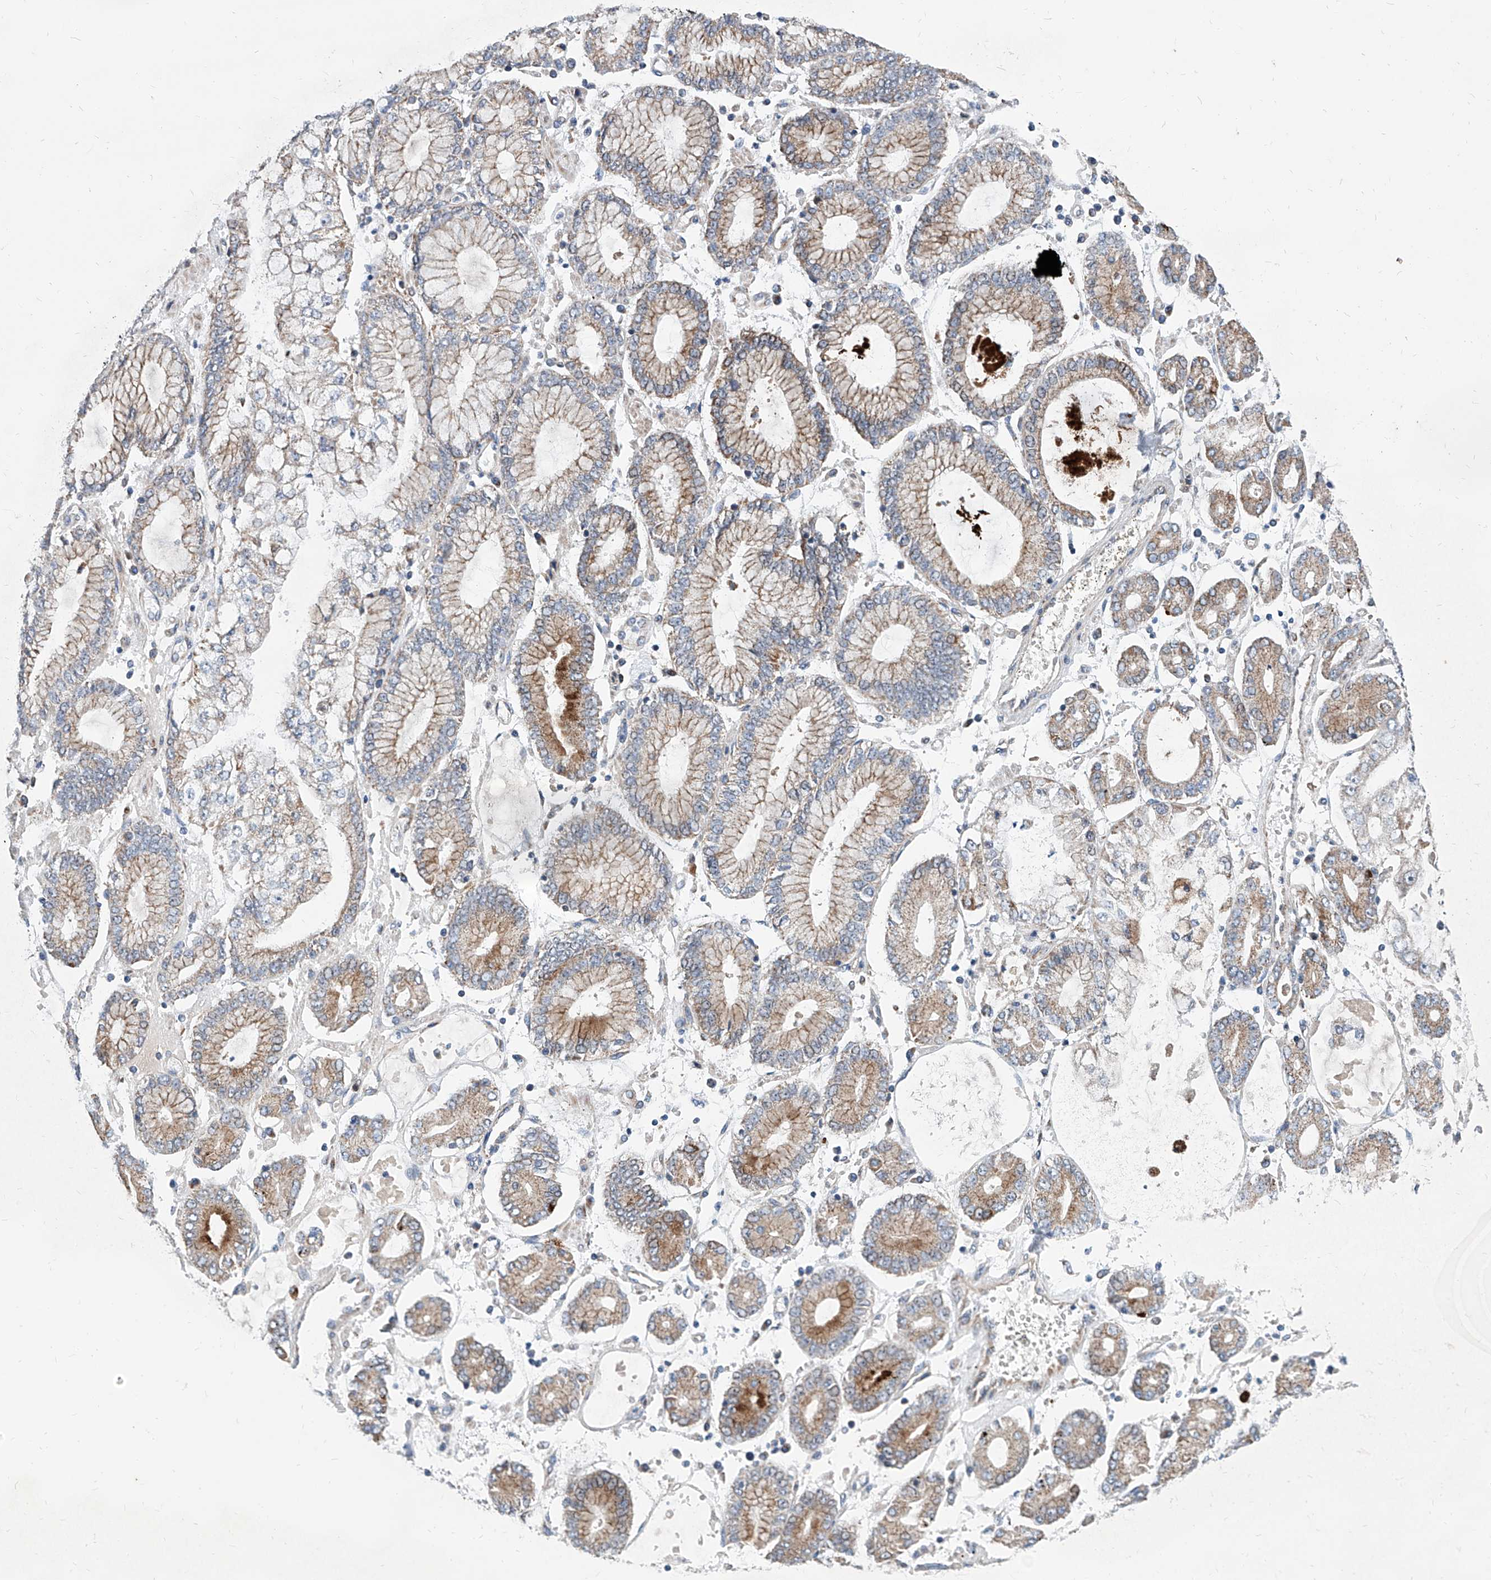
{"staining": {"intensity": "moderate", "quantity": ">75%", "location": "cytoplasmic/membranous"}, "tissue": "stomach cancer", "cell_type": "Tumor cells", "image_type": "cancer", "snomed": [{"axis": "morphology", "description": "Adenocarcinoma, NOS"}, {"axis": "topography", "description": "Stomach"}], "caption": "Moderate cytoplasmic/membranous protein expression is present in approximately >75% of tumor cells in stomach adenocarcinoma. The protein is stained brown, and the nuclei are stained in blue (DAB (3,3'-diaminobenzidine) IHC with brightfield microscopy, high magnification).", "gene": "USP48", "patient": {"sex": "male", "age": 76}}